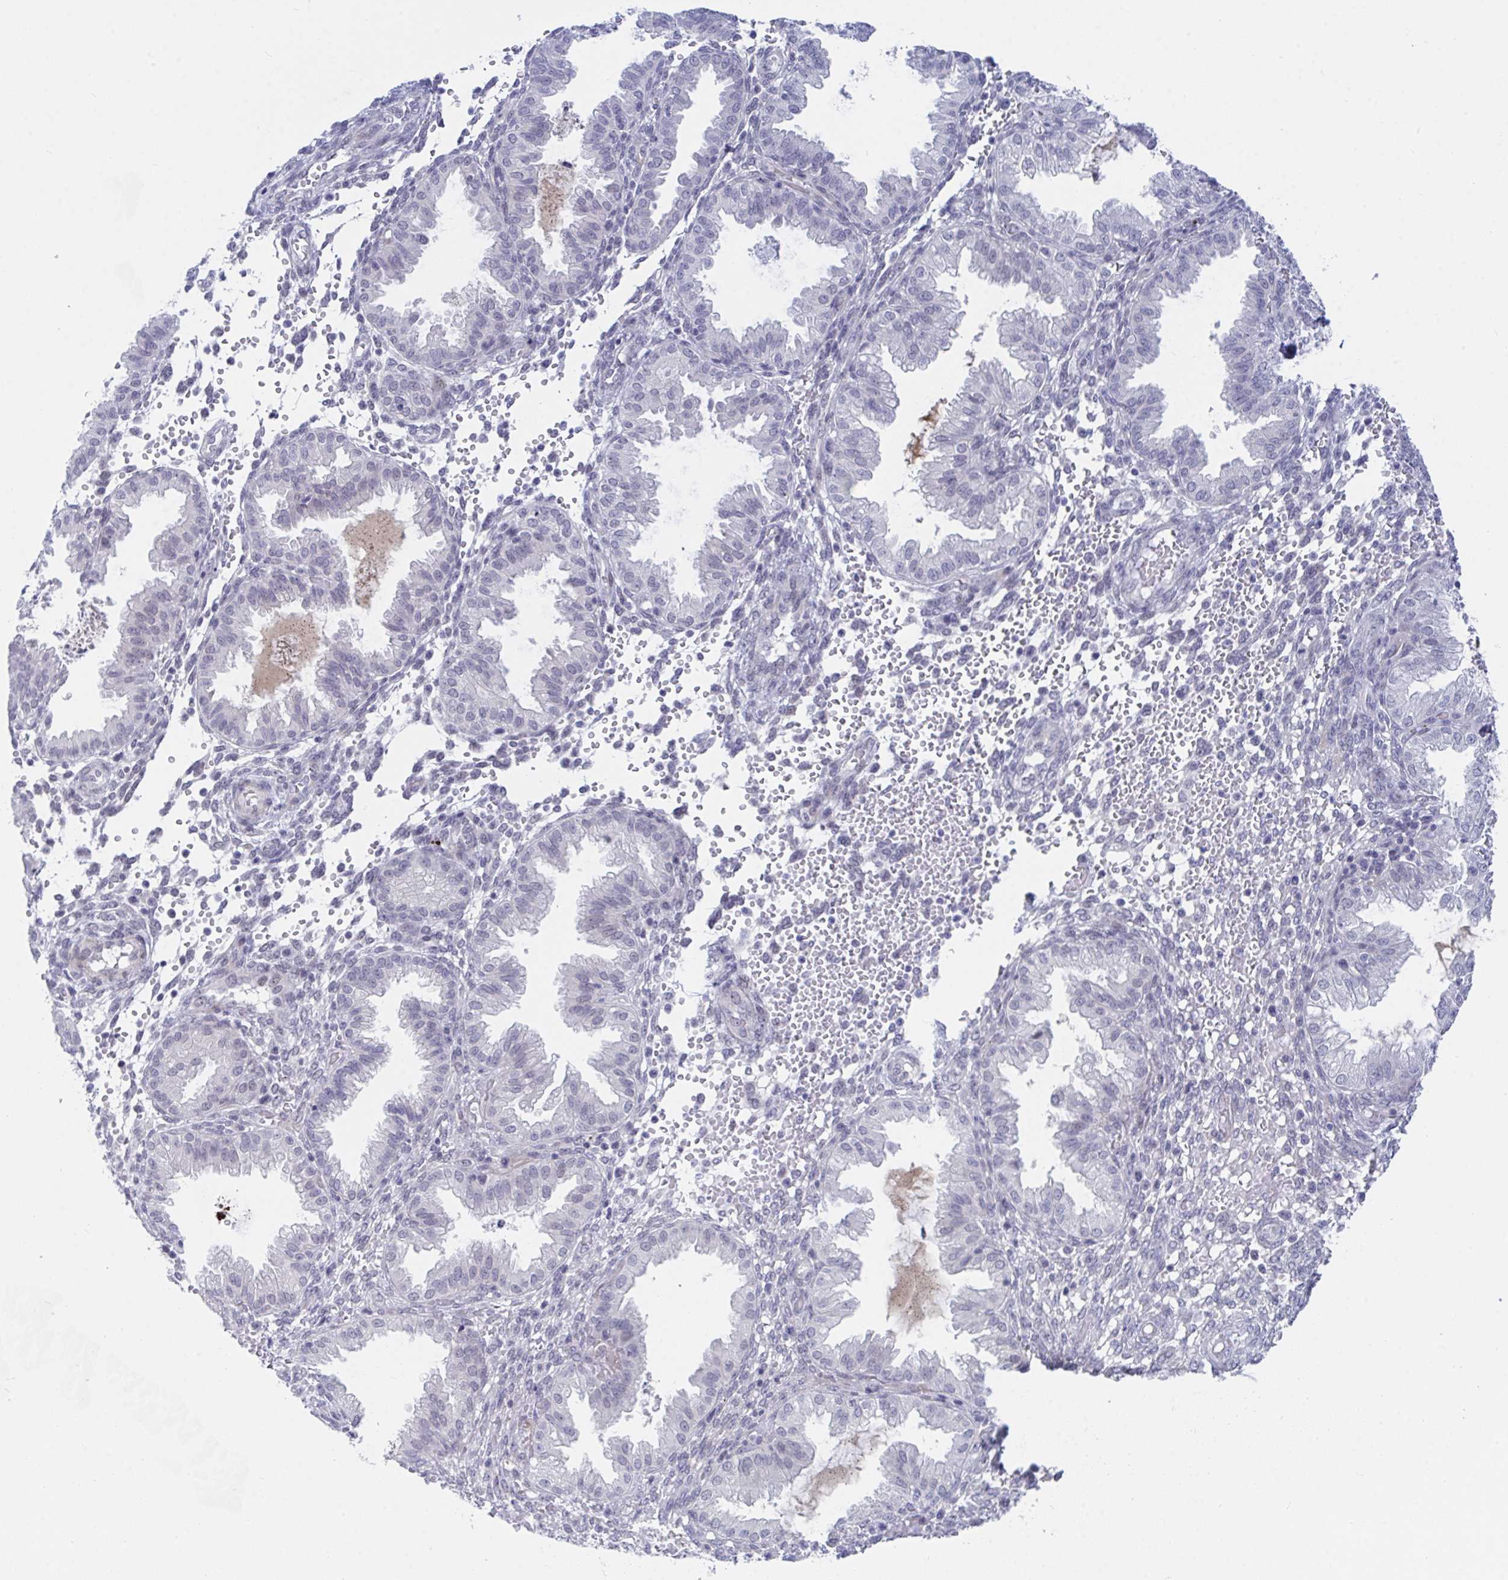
{"staining": {"intensity": "negative", "quantity": "none", "location": "none"}, "tissue": "endometrium", "cell_type": "Cells in endometrial stroma", "image_type": "normal", "snomed": [{"axis": "morphology", "description": "Normal tissue, NOS"}, {"axis": "topography", "description": "Endometrium"}], "caption": "Immunohistochemical staining of benign endometrium displays no significant positivity in cells in endometrial stroma.", "gene": "DAOA", "patient": {"sex": "female", "age": 33}}